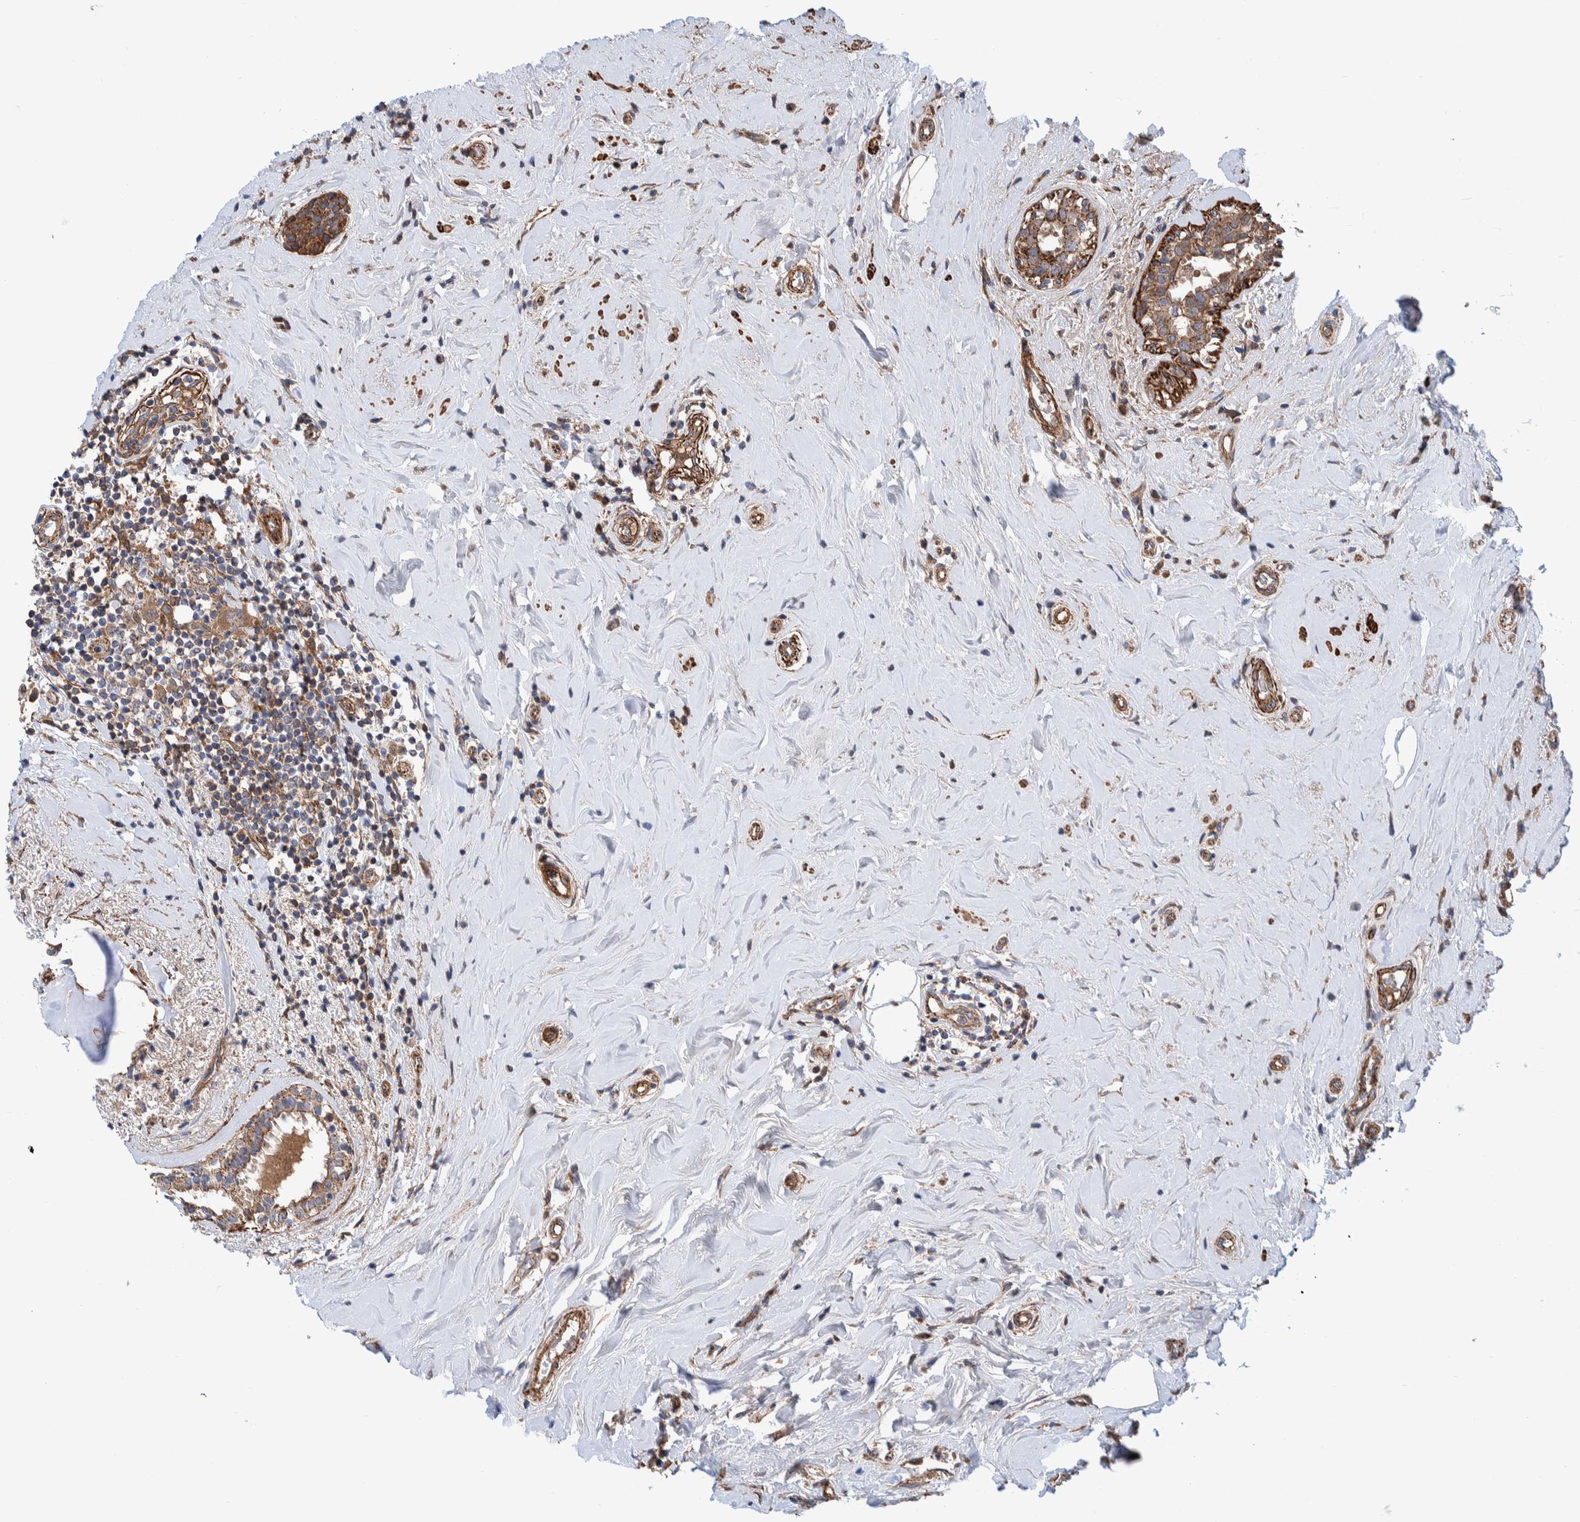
{"staining": {"intensity": "moderate", "quantity": ">75%", "location": "cytoplasmic/membranous"}, "tissue": "breast cancer", "cell_type": "Tumor cells", "image_type": "cancer", "snomed": [{"axis": "morphology", "description": "Duct carcinoma"}, {"axis": "topography", "description": "Breast"}], "caption": "This histopathology image reveals IHC staining of breast cancer, with medium moderate cytoplasmic/membranous positivity in approximately >75% of tumor cells.", "gene": "SLC25A10", "patient": {"sex": "female", "age": 55}}